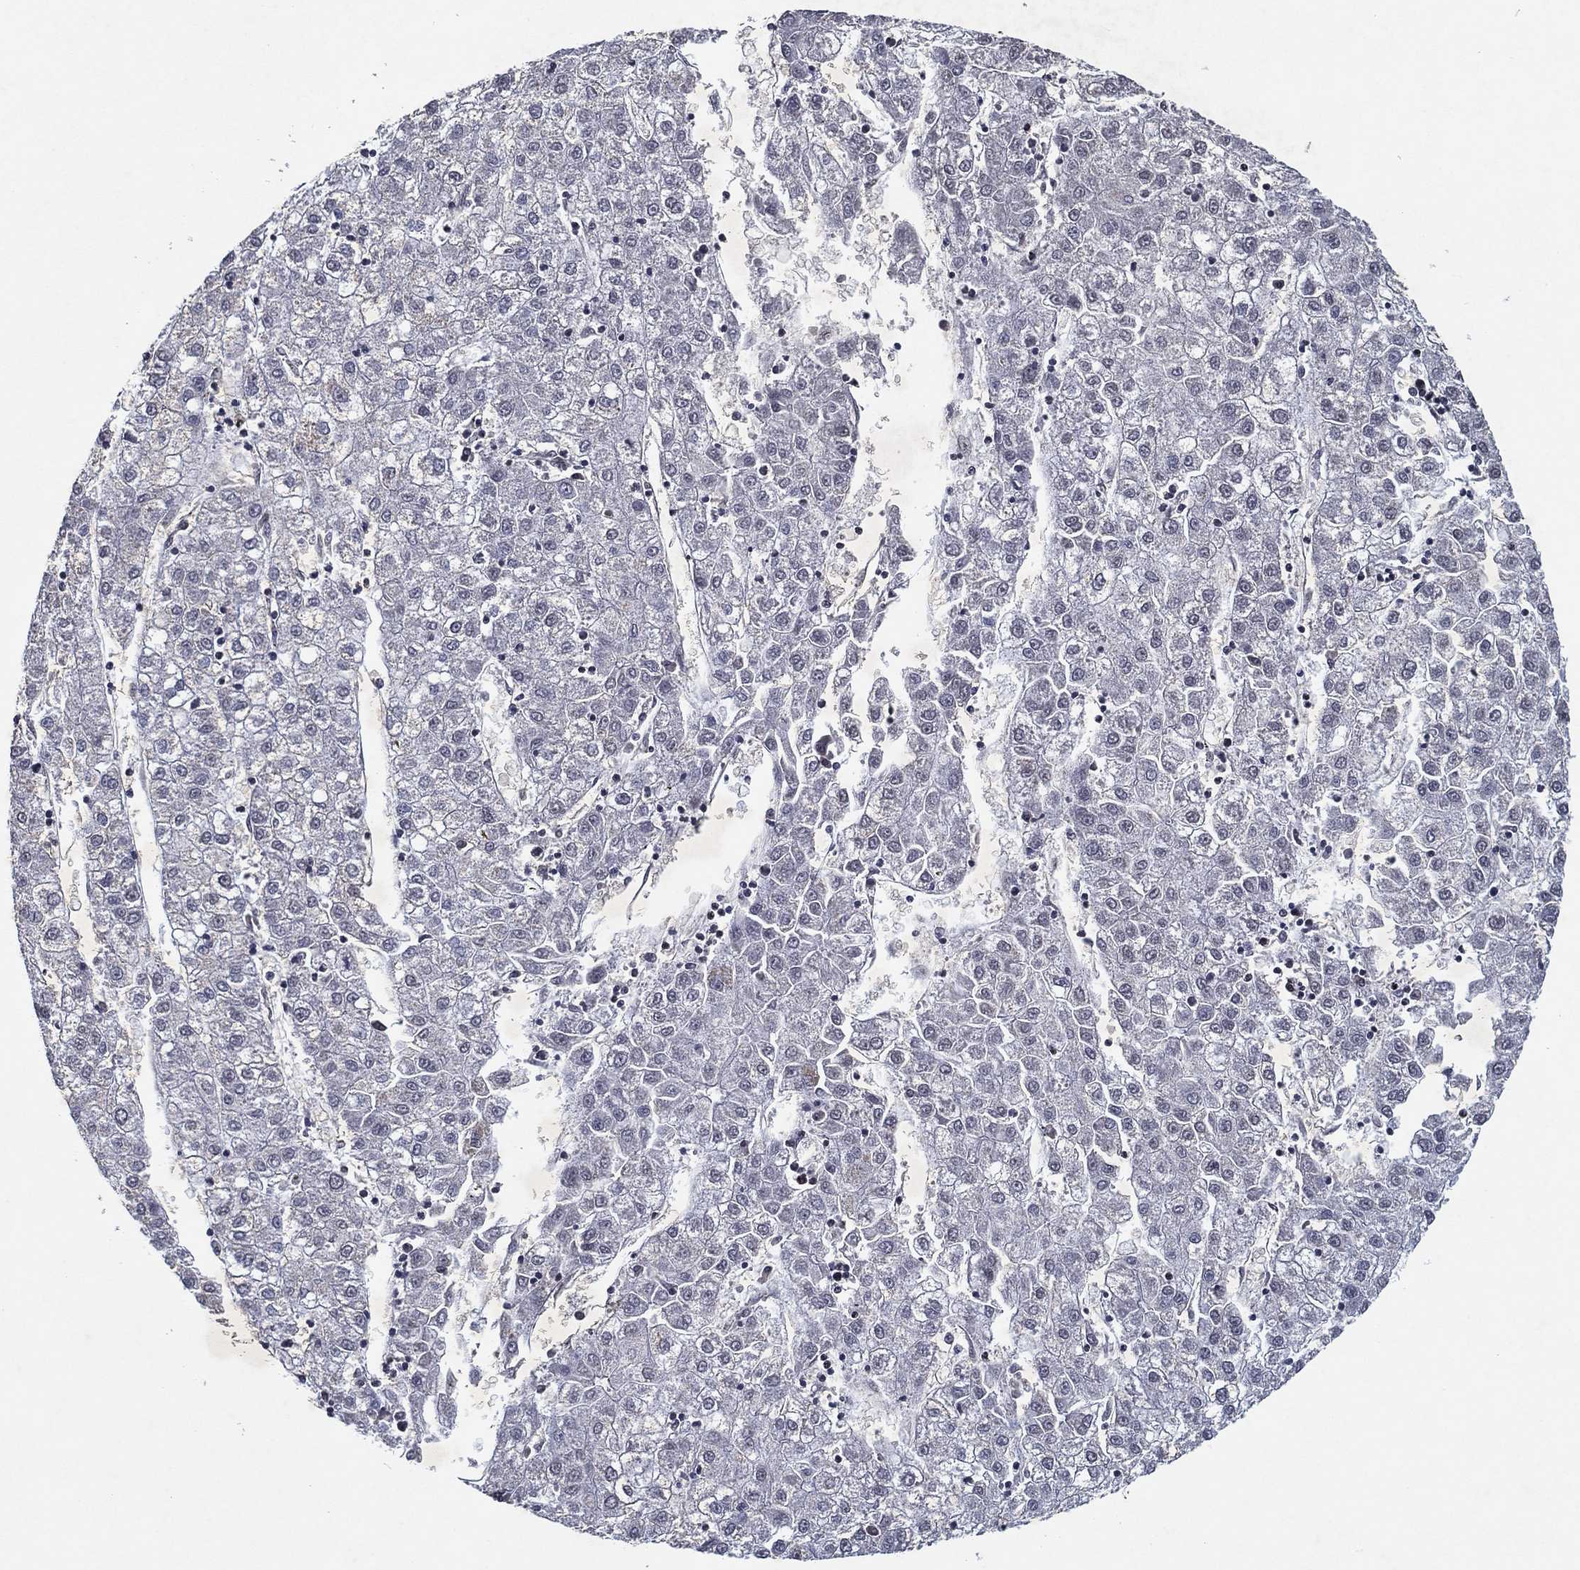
{"staining": {"intensity": "negative", "quantity": "none", "location": "none"}, "tissue": "liver cancer", "cell_type": "Tumor cells", "image_type": "cancer", "snomed": [{"axis": "morphology", "description": "Carcinoma, Hepatocellular, NOS"}, {"axis": "topography", "description": "Liver"}], "caption": "DAB (3,3'-diaminobenzidine) immunohistochemical staining of hepatocellular carcinoma (liver) shows no significant staining in tumor cells.", "gene": "ZBTB42", "patient": {"sex": "male", "age": 72}}